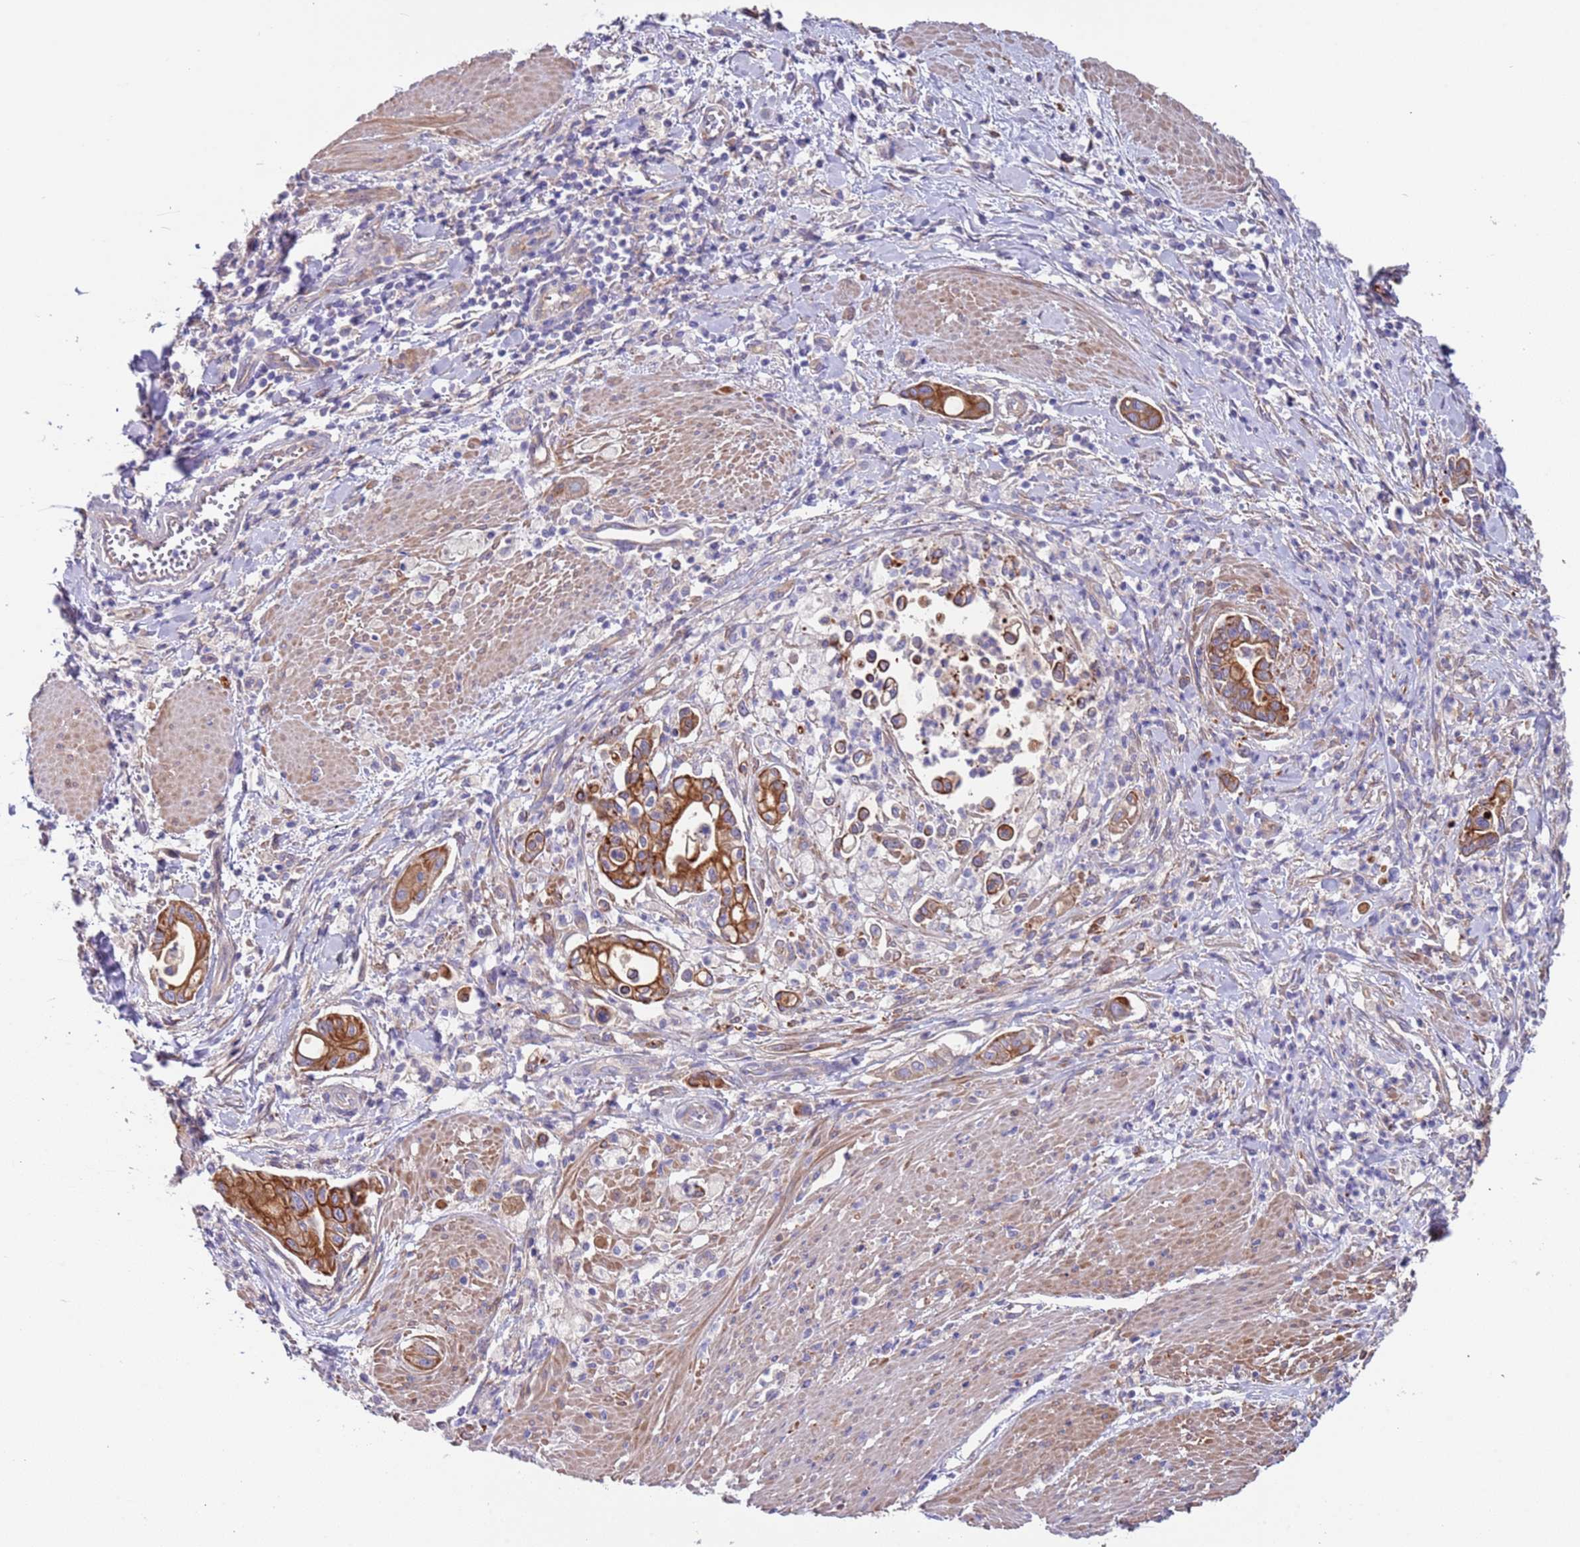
{"staining": {"intensity": "strong", "quantity": ">75%", "location": "cytoplasmic/membranous"}, "tissue": "pancreatic cancer", "cell_type": "Tumor cells", "image_type": "cancer", "snomed": [{"axis": "morphology", "description": "Adenocarcinoma, NOS"}, {"axis": "topography", "description": "Pancreas"}], "caption": "Pancreatic cancer (adenocarcinoma) tissue displays strong cytoplasmic/membranous positivity in about >75% of tumor cells", "gene": "LAMB4", "patient": {"sex": "male", "age": 78}}